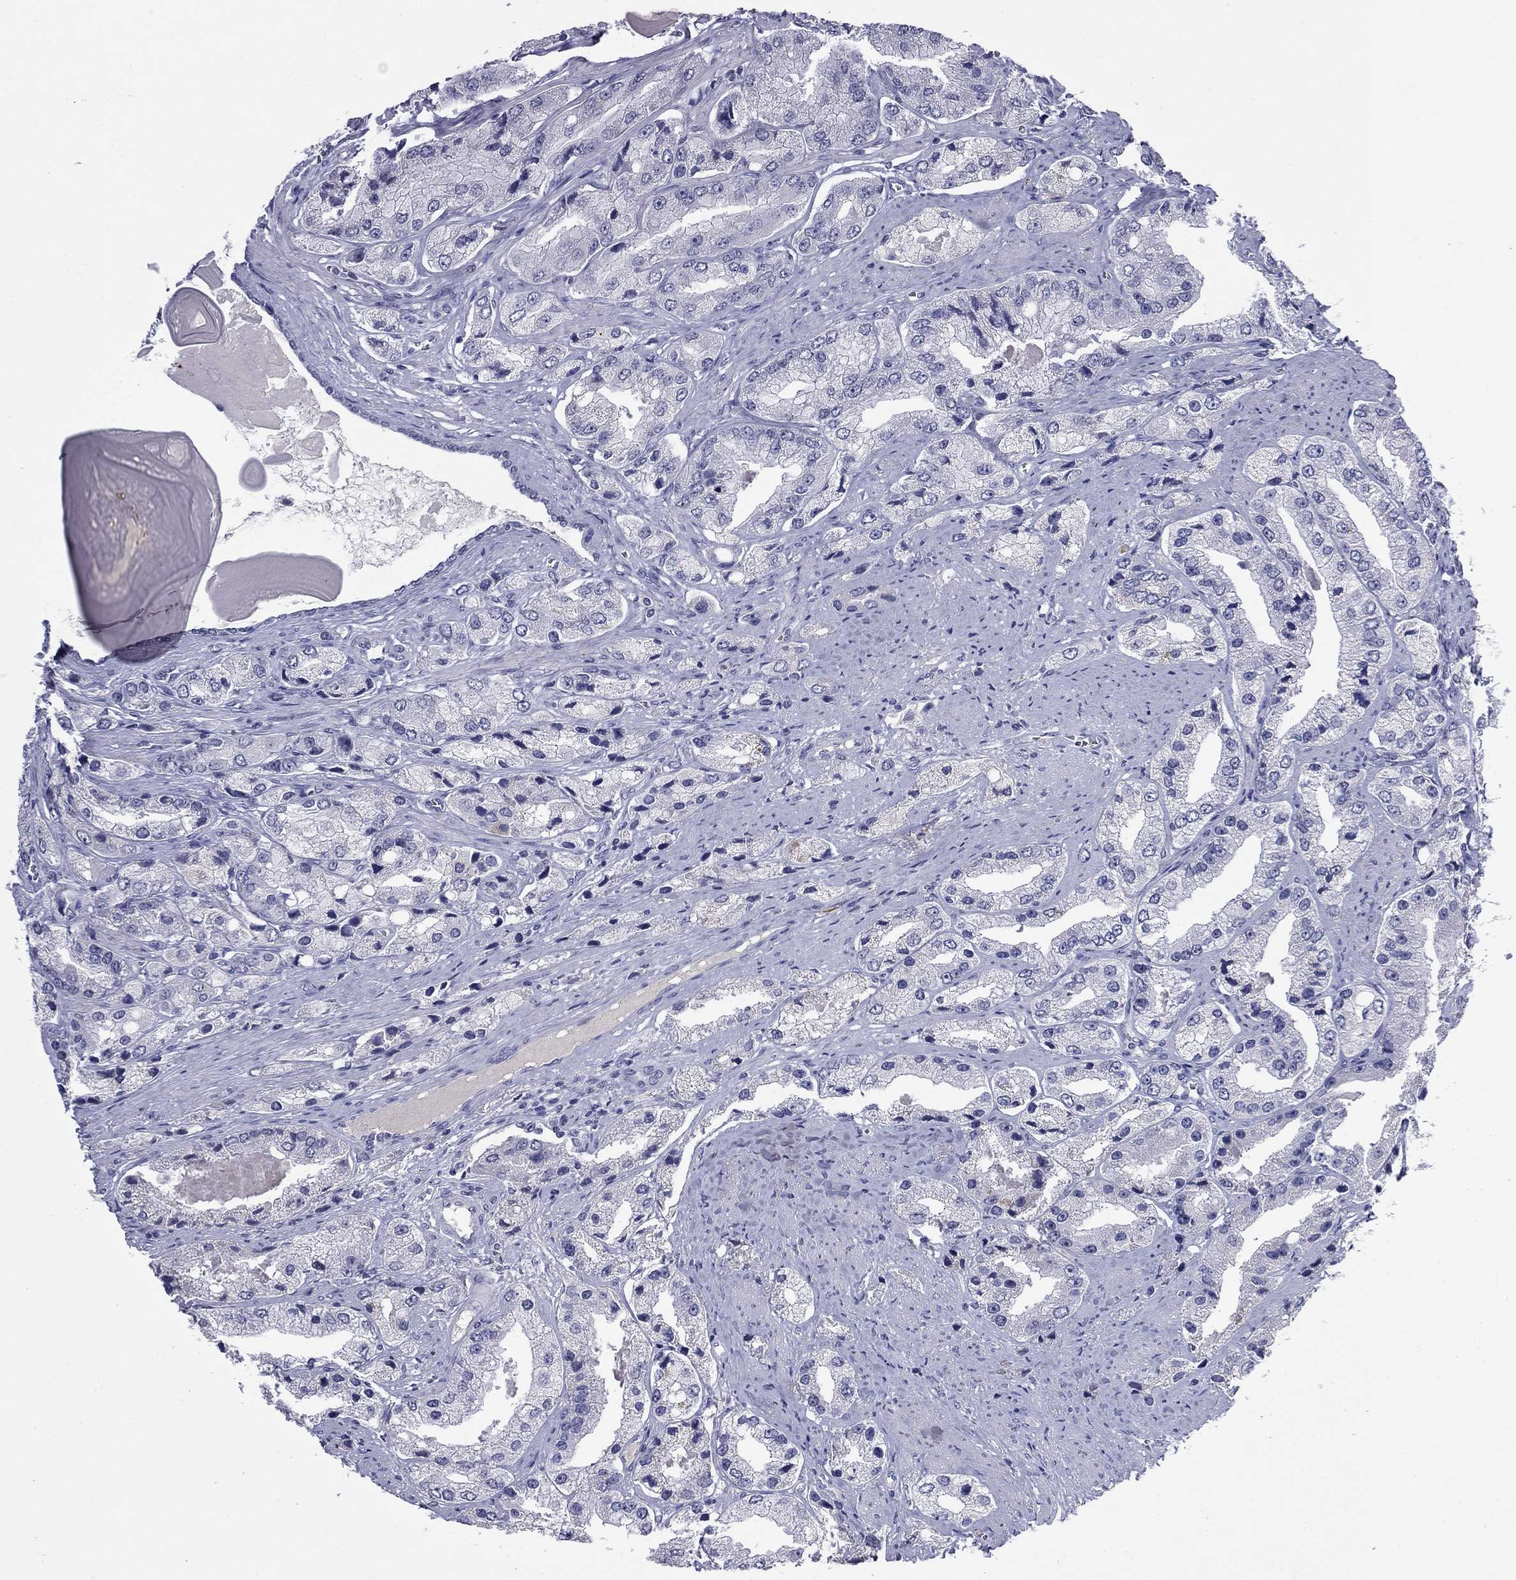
{"staining": {"intensity": "negative", "quantity": "none", "location": "none"}, "tissue": "prostate cancer", "cell_type": "Tumor cells", "image_type": "cancer", "snomed": [{"axis": "morphology", "description": "Adenocarcinoma, Low grade"}, {"axis": "topography", "description": "Prostate"}], "caption": "Immunohistochemical staining of human prostate cancer (low-grade adenocarcinoma) demonstrates no significant positivity in tumor cells.", "gene": "CFAP119", "patient": {"sex": "male", "age": 69}}